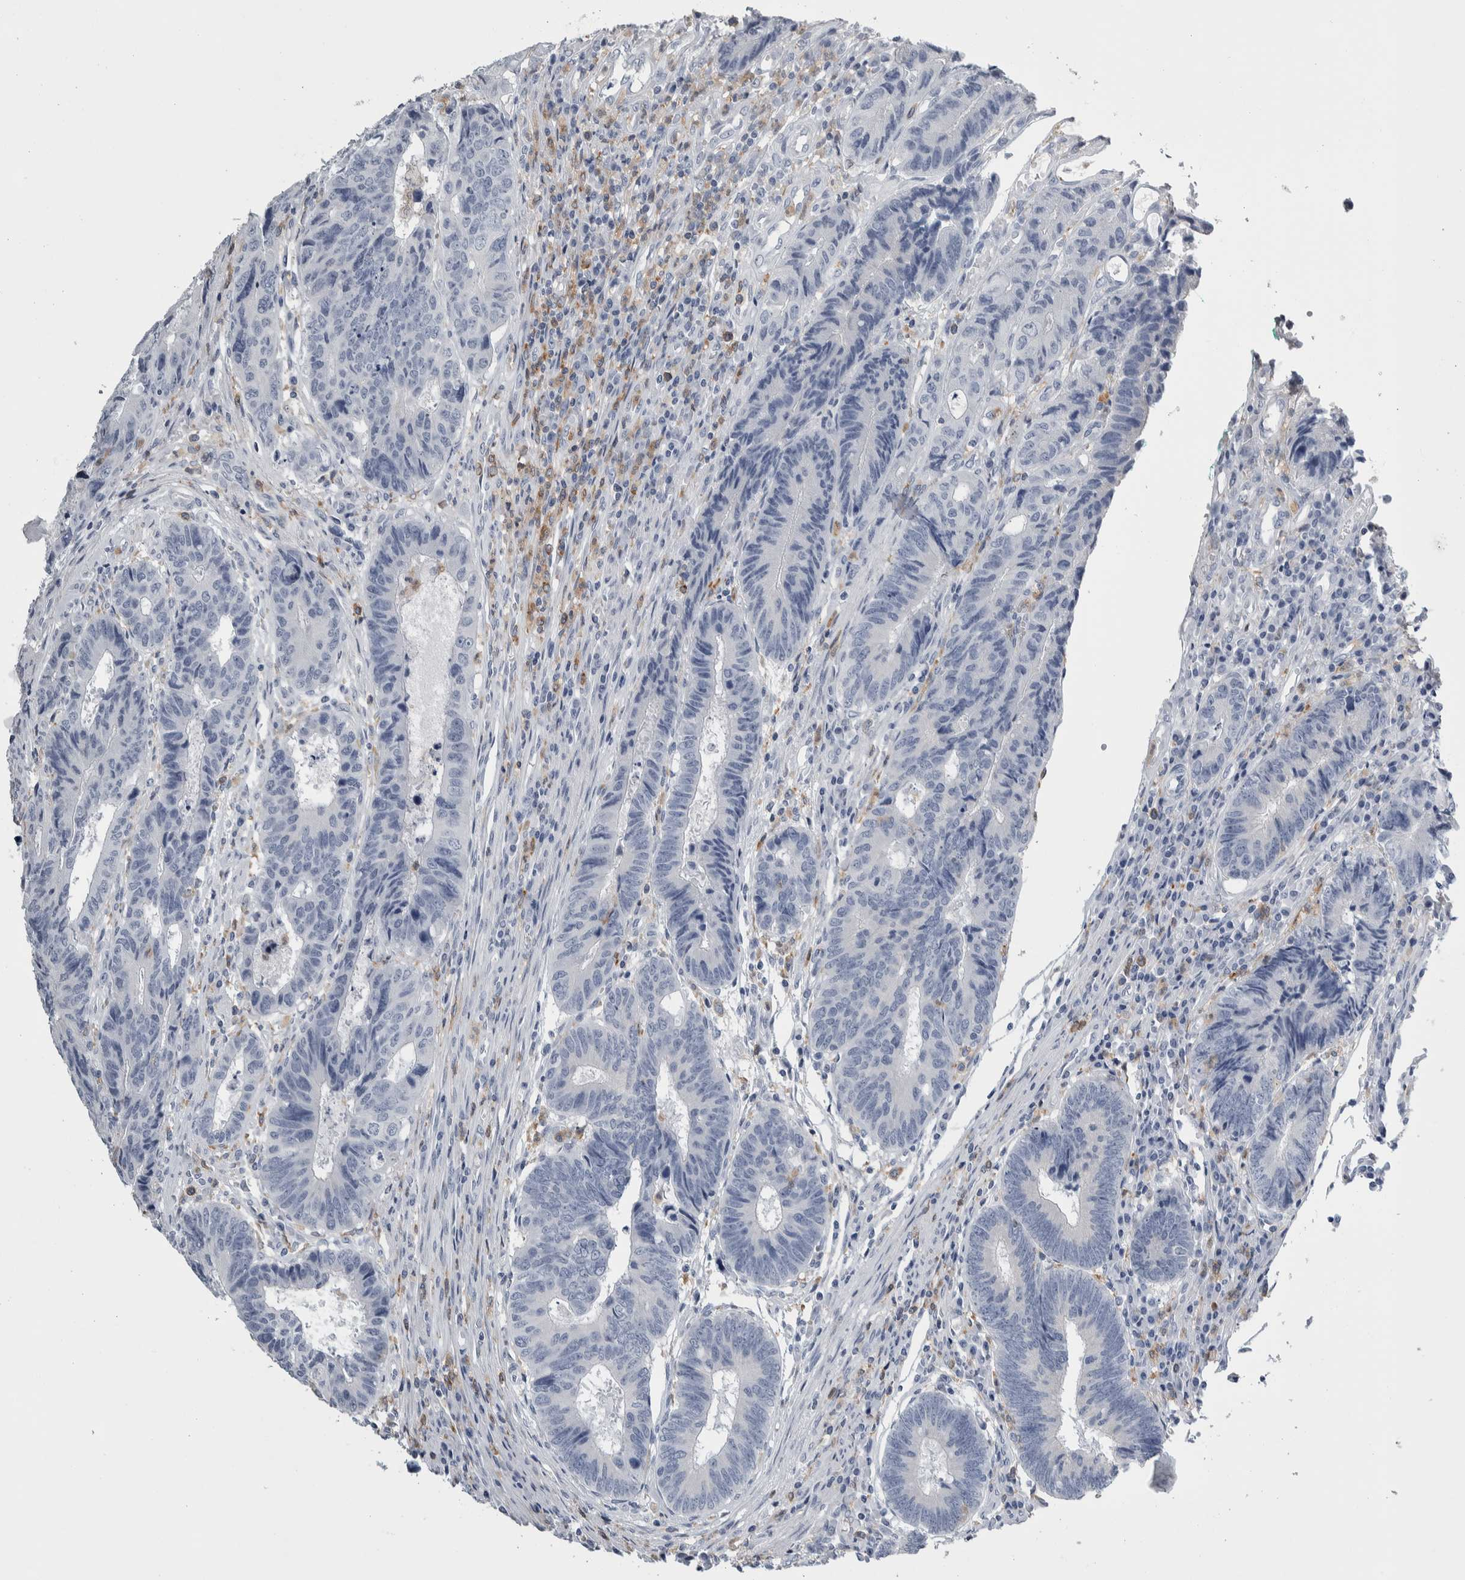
{"staining": {"intensity": "negative", "quantity": "none", "location": "none"}, "tissue": "colorectal cancer", "cell_type": "Tumor cells", "image_type": "cancer", "snomed": [{"axis": "morphology", "description": "Adenocarcinoma, NOS"}, {"axis": "topography", "description": "Rectum"}], "caption": "Tumor cells are negative for brown protein staining in colorectal cancer (adenocarcinoma).", "gene": "SKAP2", "patient": {"sex": "male", "age": 84}}